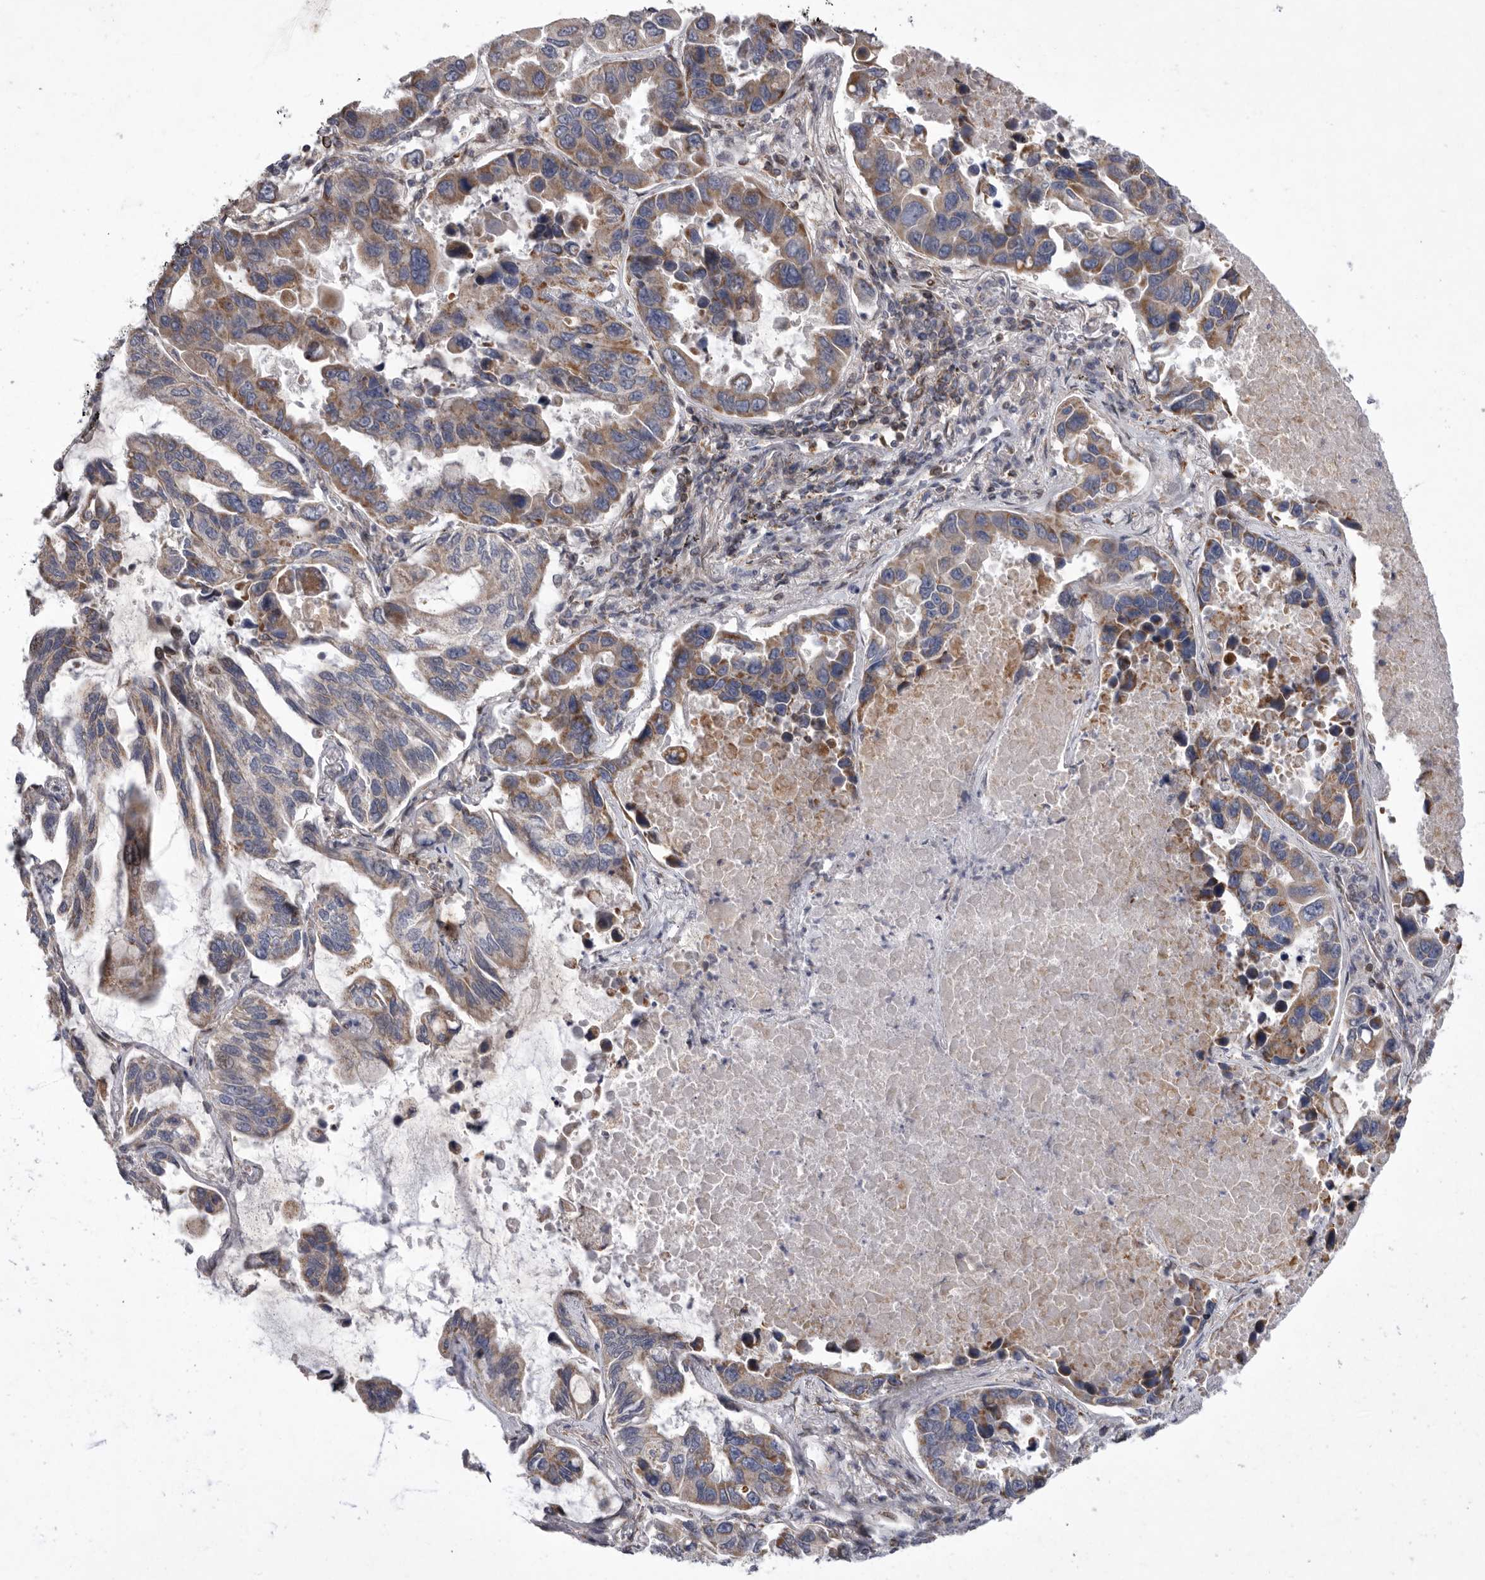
{"staining": {"intensity": "moderate", "quantity": ">75%", "location": "cytoplasmic/membranous"}, "tissue": "lung cancer", "cell_type": "Tumor cells", "image_type": "cancer", "snomed": [{"axis": "morphology", "description": "Adenocarcinoma, NOS"}, {"axis": "topography", "description": "Lung"}], "caption": "Lung cancer (adenocarcinoma) stained with a brown dye exhibits moderate cytoplasmic/membranous positive staining in approximately >75% of tumor cells.", "gene": "MPZL1", "patient": {"sex": "male", "age": 64}}